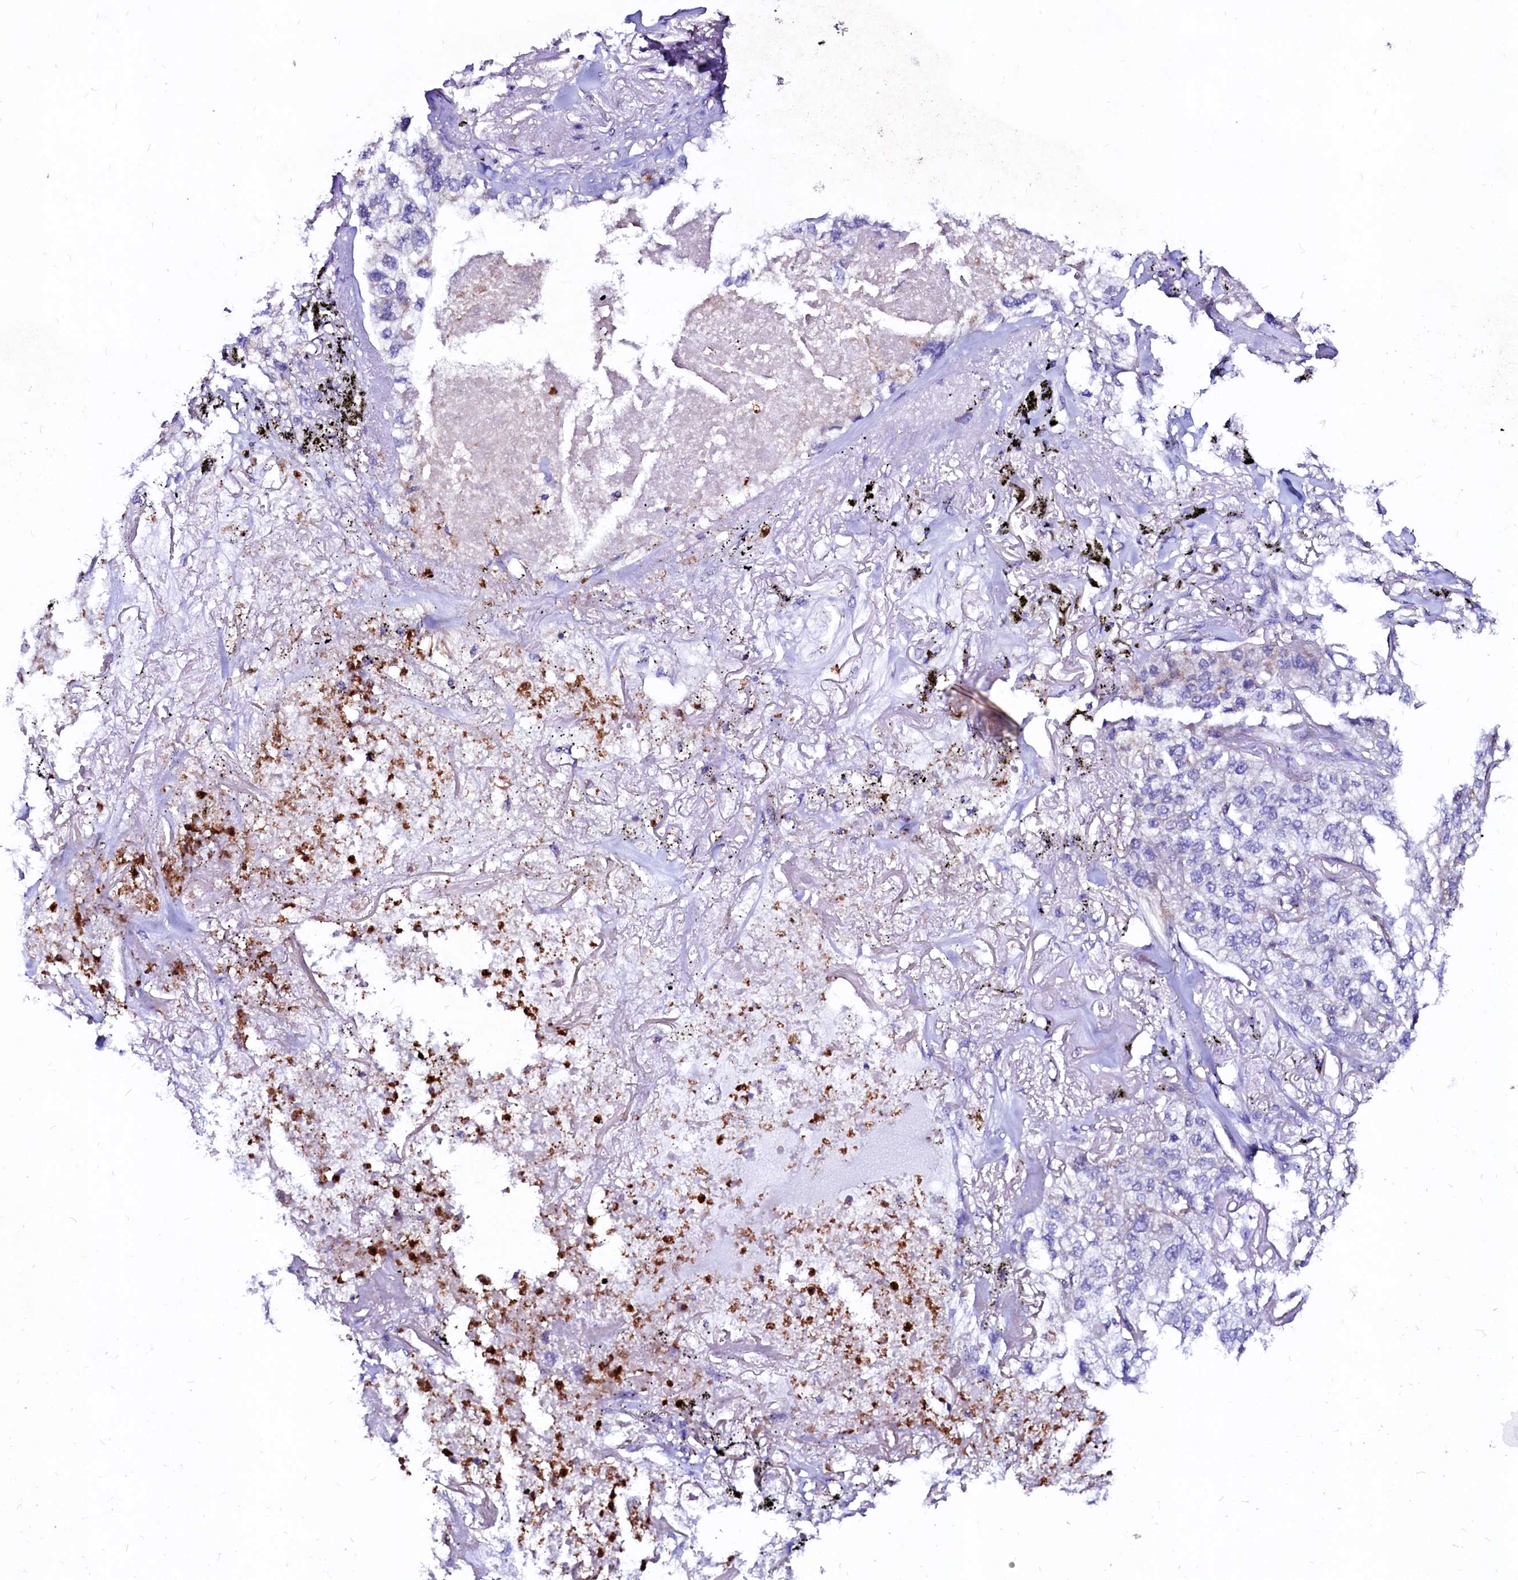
{"staining": {"intensity": "negative", "quantity": "none", "location": "none"}, "tissue": "lung cancer", "cell_type": "Tumor cells", "image_type": "cancer", "snomed": [{"axis": "morphology", "description": "Adenocarcinoma, NOS"}, {"axis": "topography", "description": "Lung"}], "caption": "Lung cancer was stained to show a protein in brown. There is no significant staining in tumor cells. (DAB immunohistochemistry (IHC), high magnification).", "gene": "RAB27A", "patient": {"sex": "male", "age": 65}}